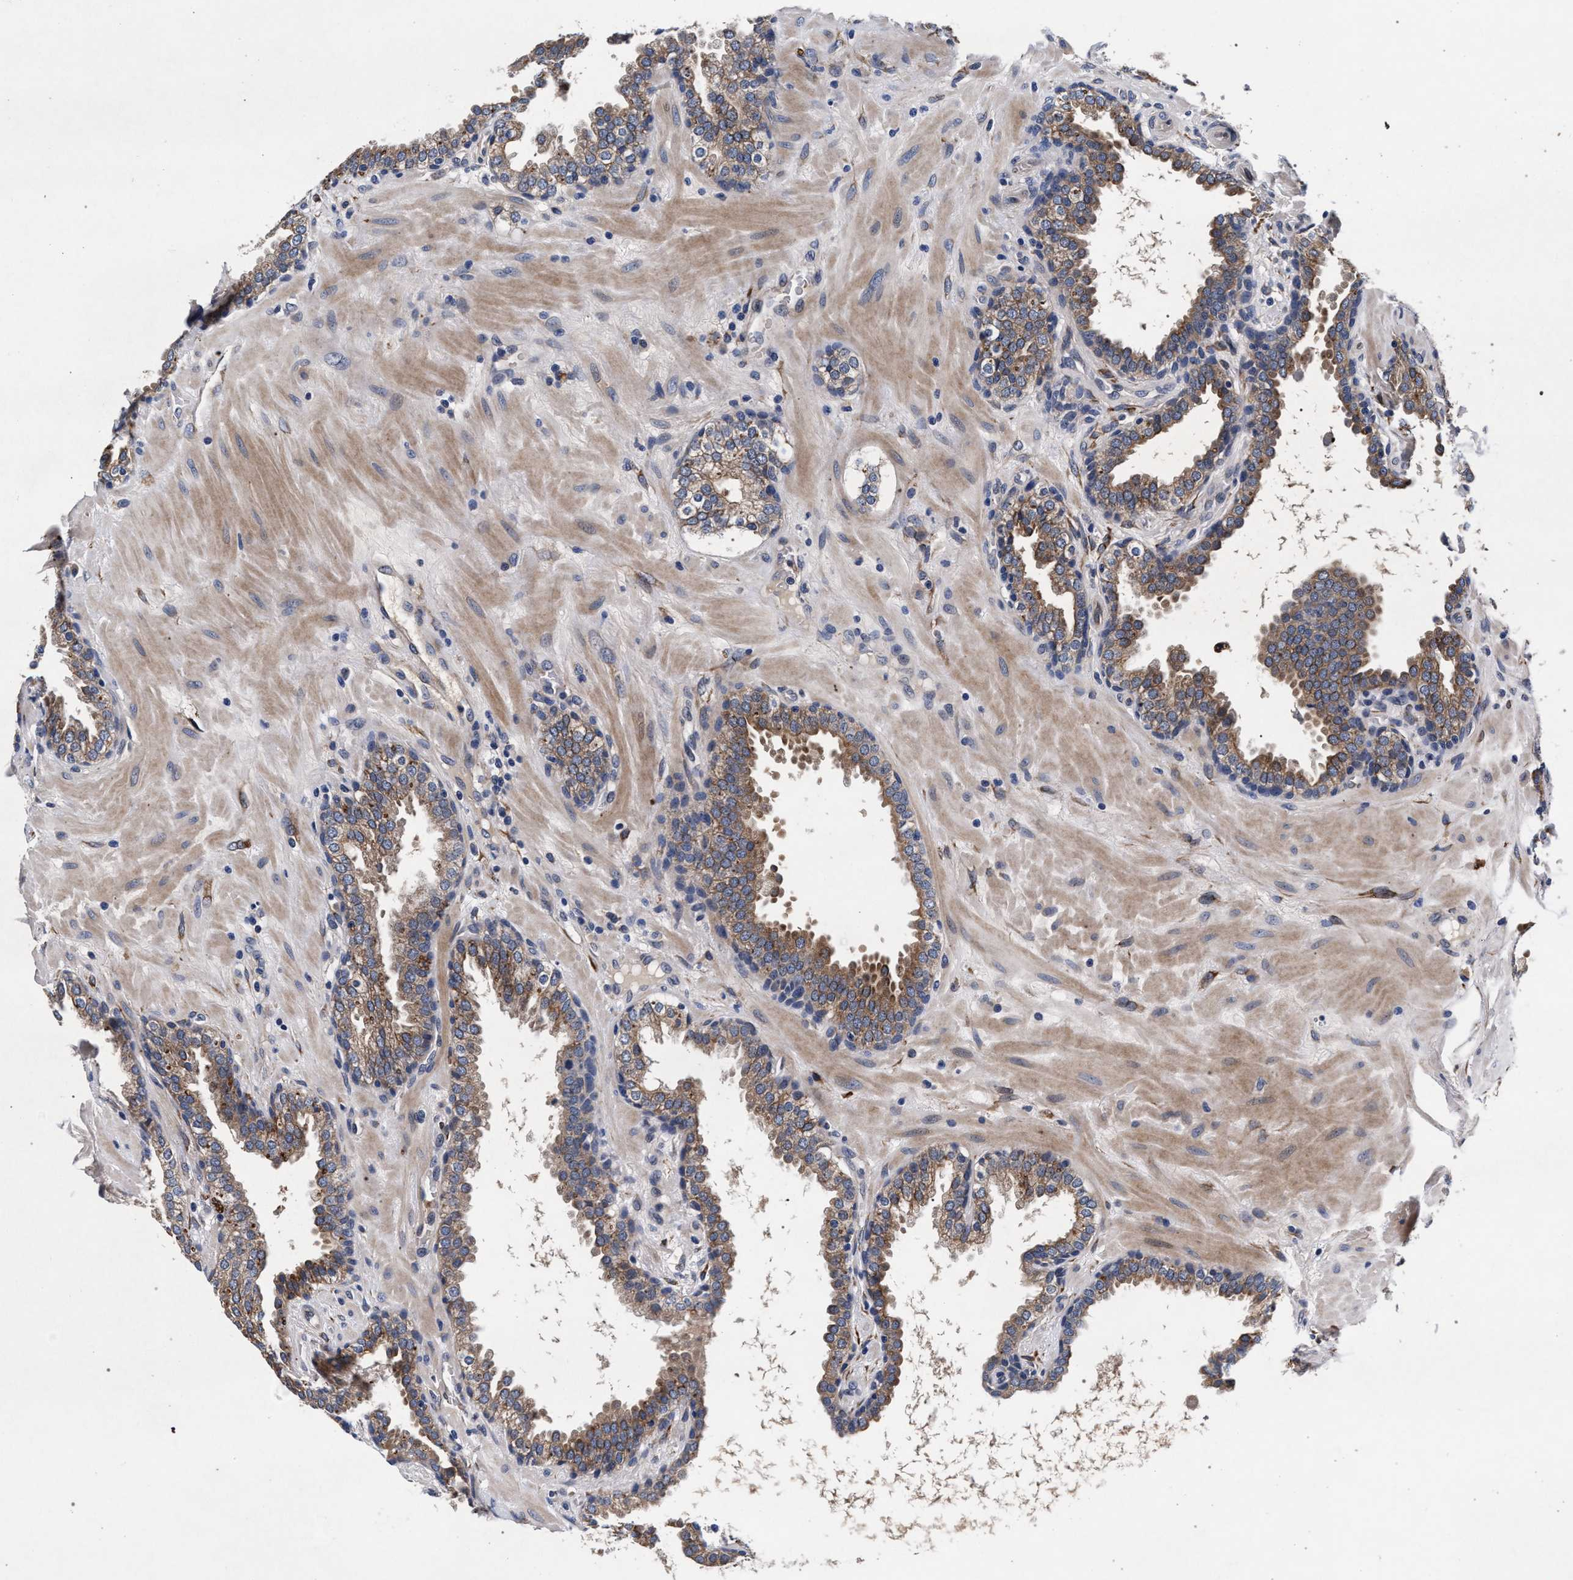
{"staining": {"intensity": "moderate", "quantity": ">75%", "location": "cytoplasmic/membranous"}, "tissue": "prostate", "cell_type": "Glandular cells", "image_type": "normal", "snomed": [{"axis": "morphology", "description": "Normal tissue, NOS"}, {"axis": "topography", "description": "Prostate"}], "caption": "Benign prostate exhibits moderate cytoplasmic/membranous positivity in approximately >75% of glandular cells.", "gene": "NEK7", "patient": {"sex": "male", "age": 51}}